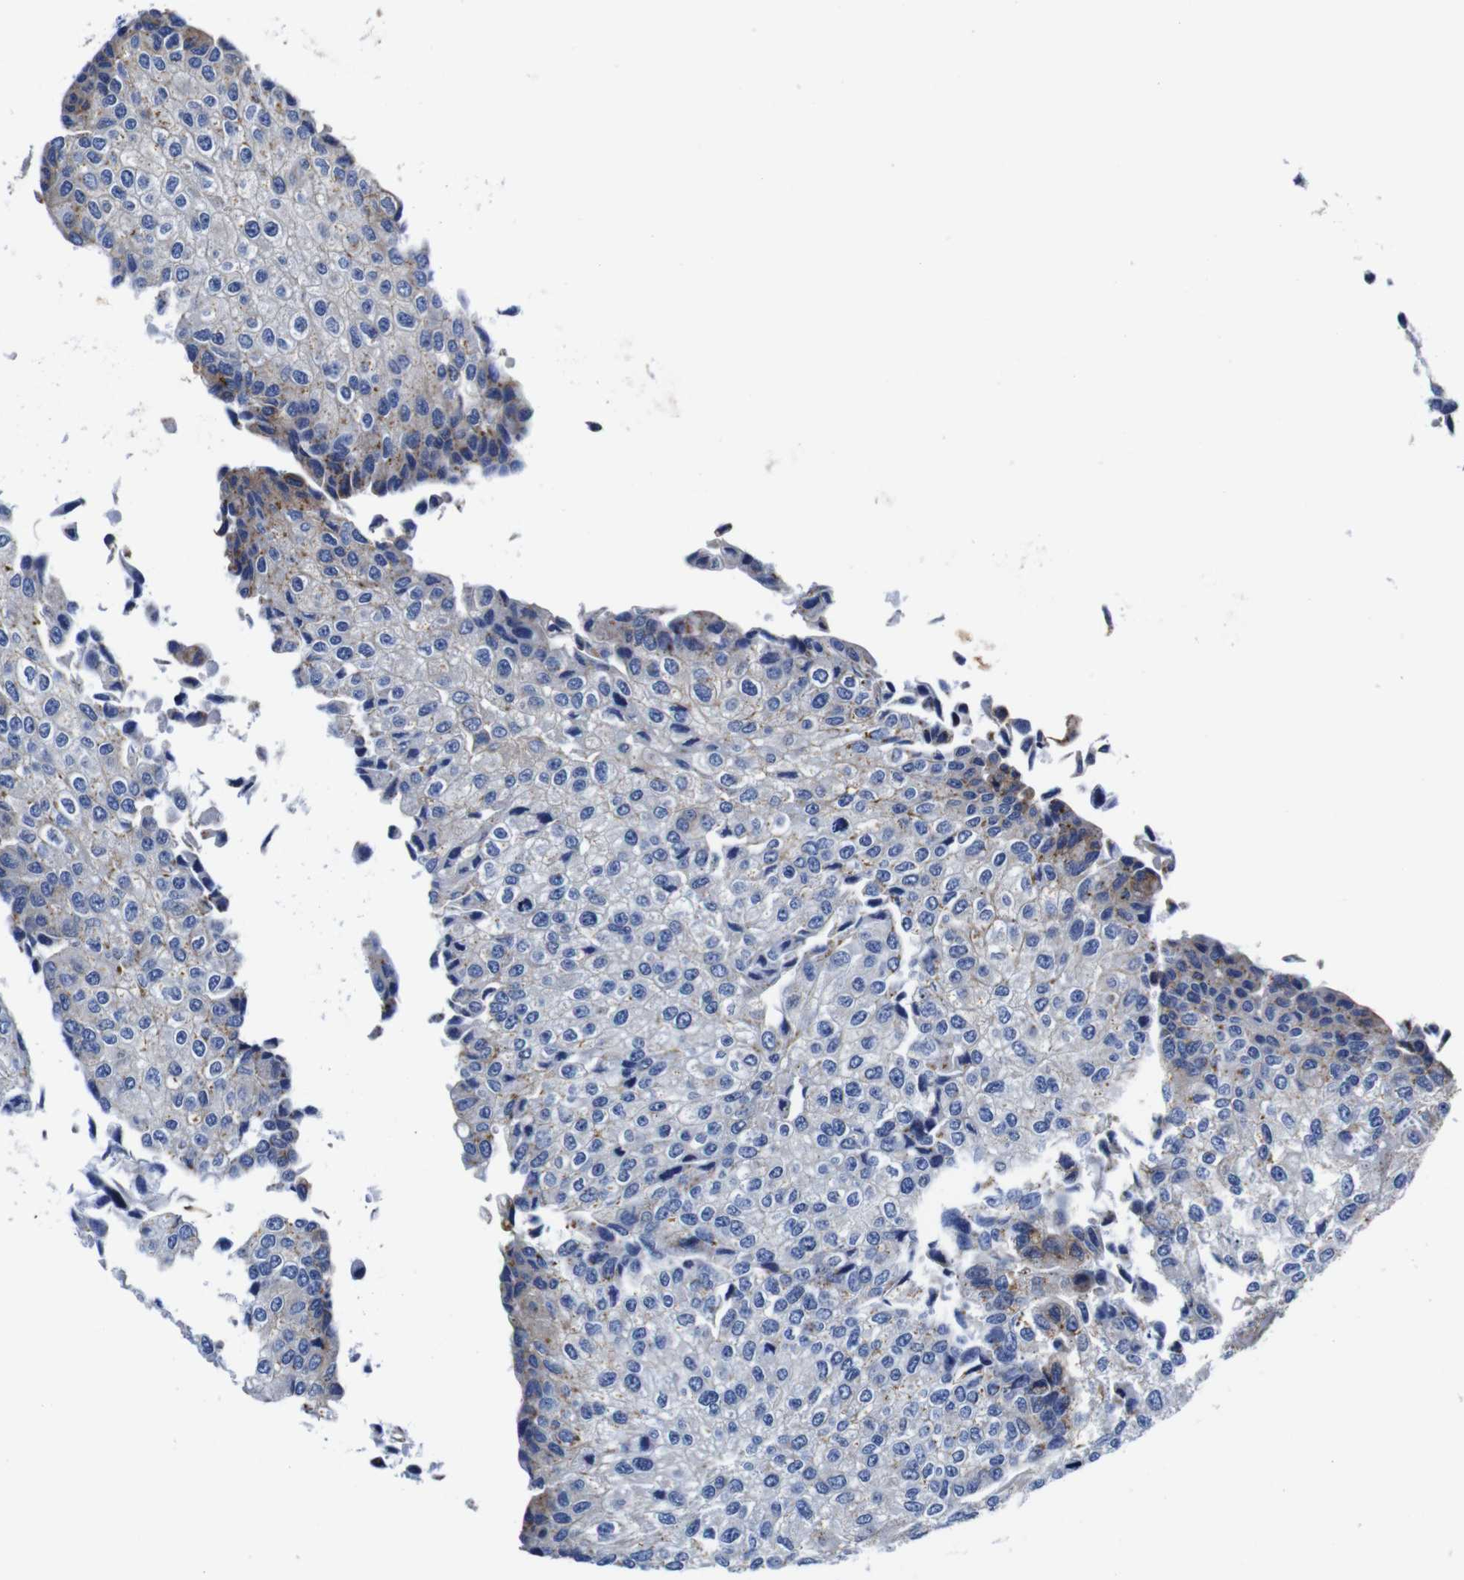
{"staining": {"intensity": "negative", "quantity": "none", "location": "none"}, "tissue": "urothelial cancer", "cell_type": "Tumor cells", "image_type": "cancer", "snomed": [{"axis": "morphology", "description": "Urothelial carcinoma, High grade"}, {"axis": "topography", "description": "Kidney"}, {"axis": "topography", "description": "Urinary bladder"}], "caption": "High power microscopy histopathology image of an immunohistochemistry photomicrograph of urothelial carcinoma (high-grade), revealing no significant positivity in tumor cells.", "gene": "GIMAP2", "patient": {"sex": "male", "age": 77}}